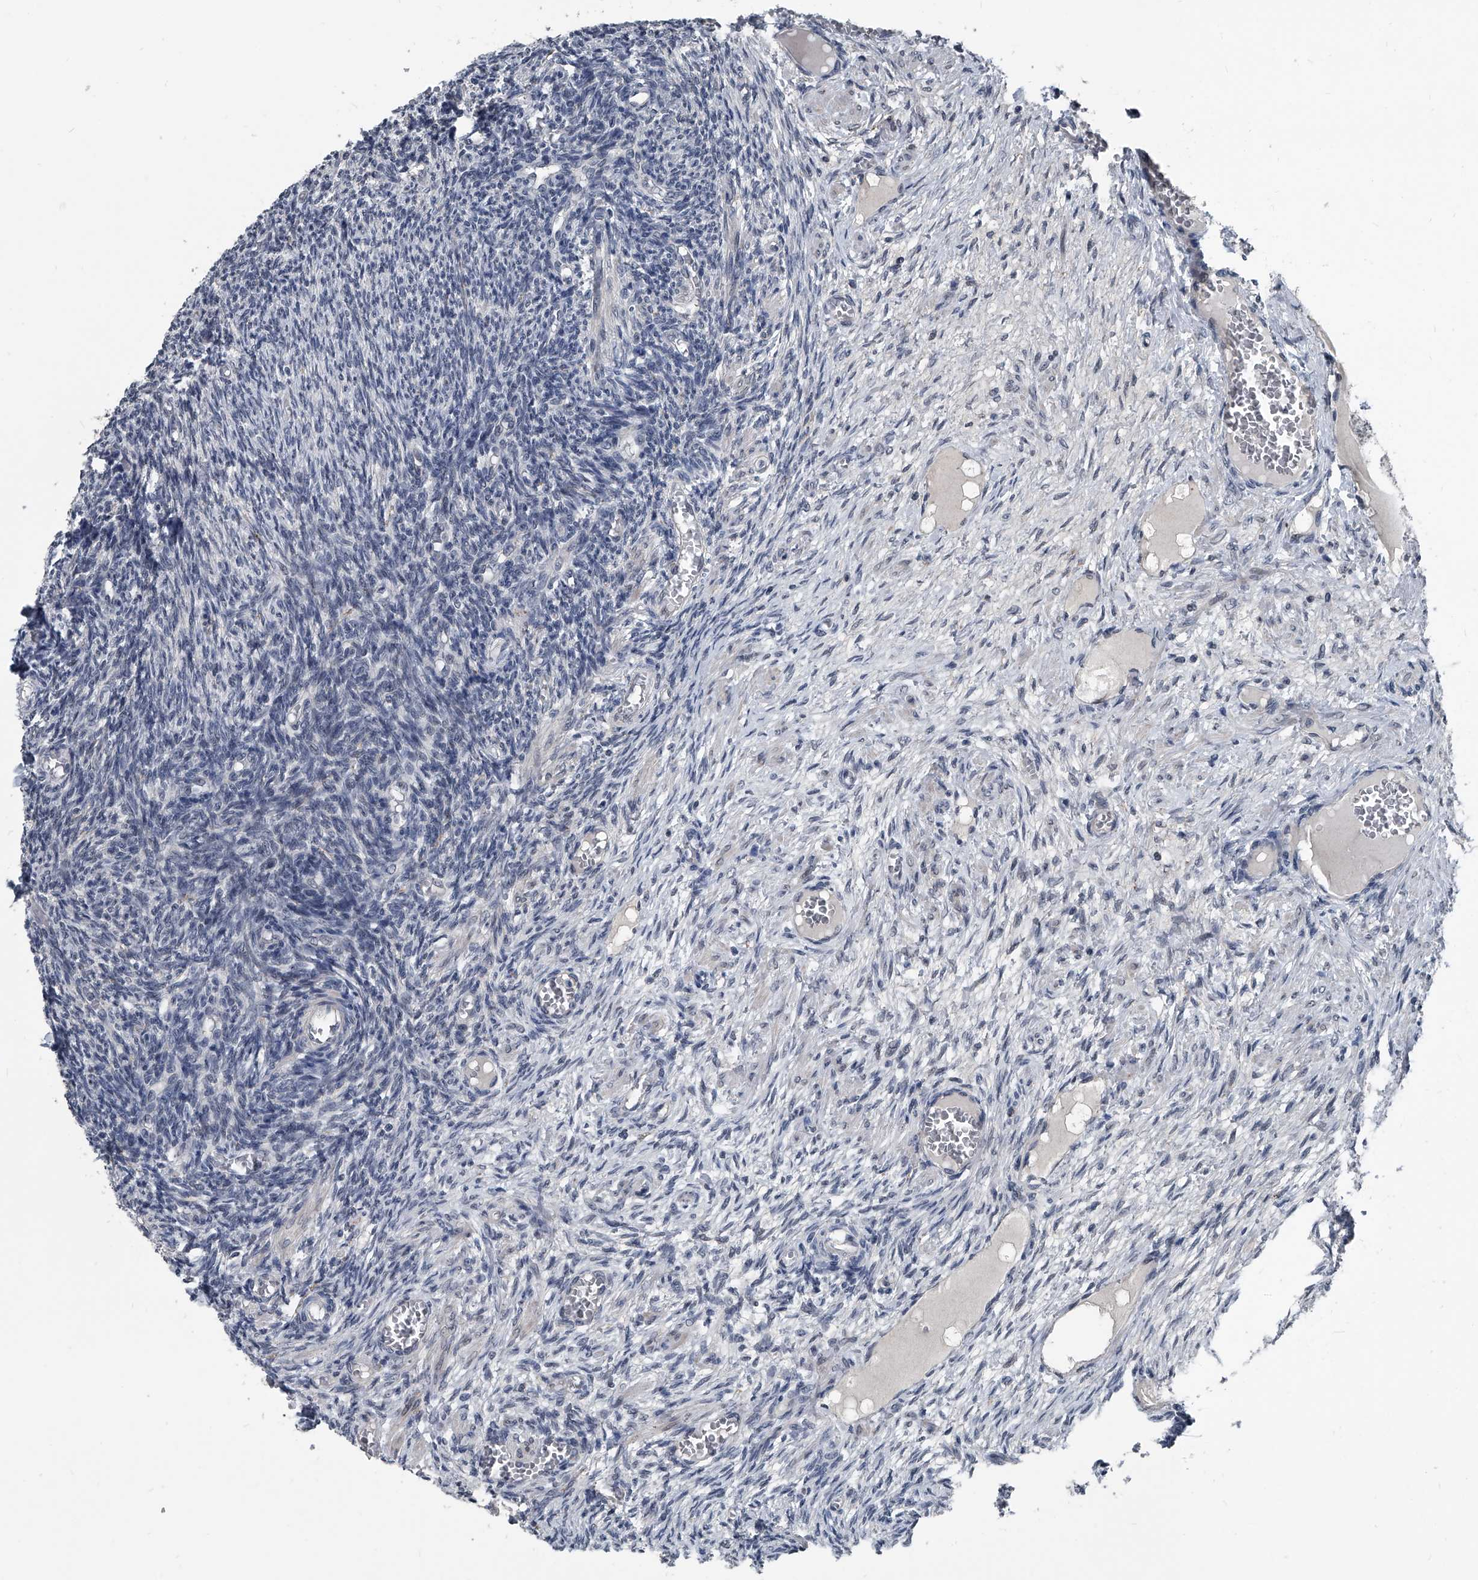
{"staining": {"intensity": "negative", "quantity": "none", "location": "none"}, "tissue": "ovary", "cell_type": "Ovarian stroma cells", "image_type": "normal", "snomed": [{"axis": "morphology", "description": "Normal tissue, NOS"}, {"axis": "topography", "description": "Ovary"}], "caption": "The immunohistochemistry micrograph has no significant expression in ovarian stroma cells of ovary.", "gene": "MEN1", "patient": {"sex": "female", "age": 27}}